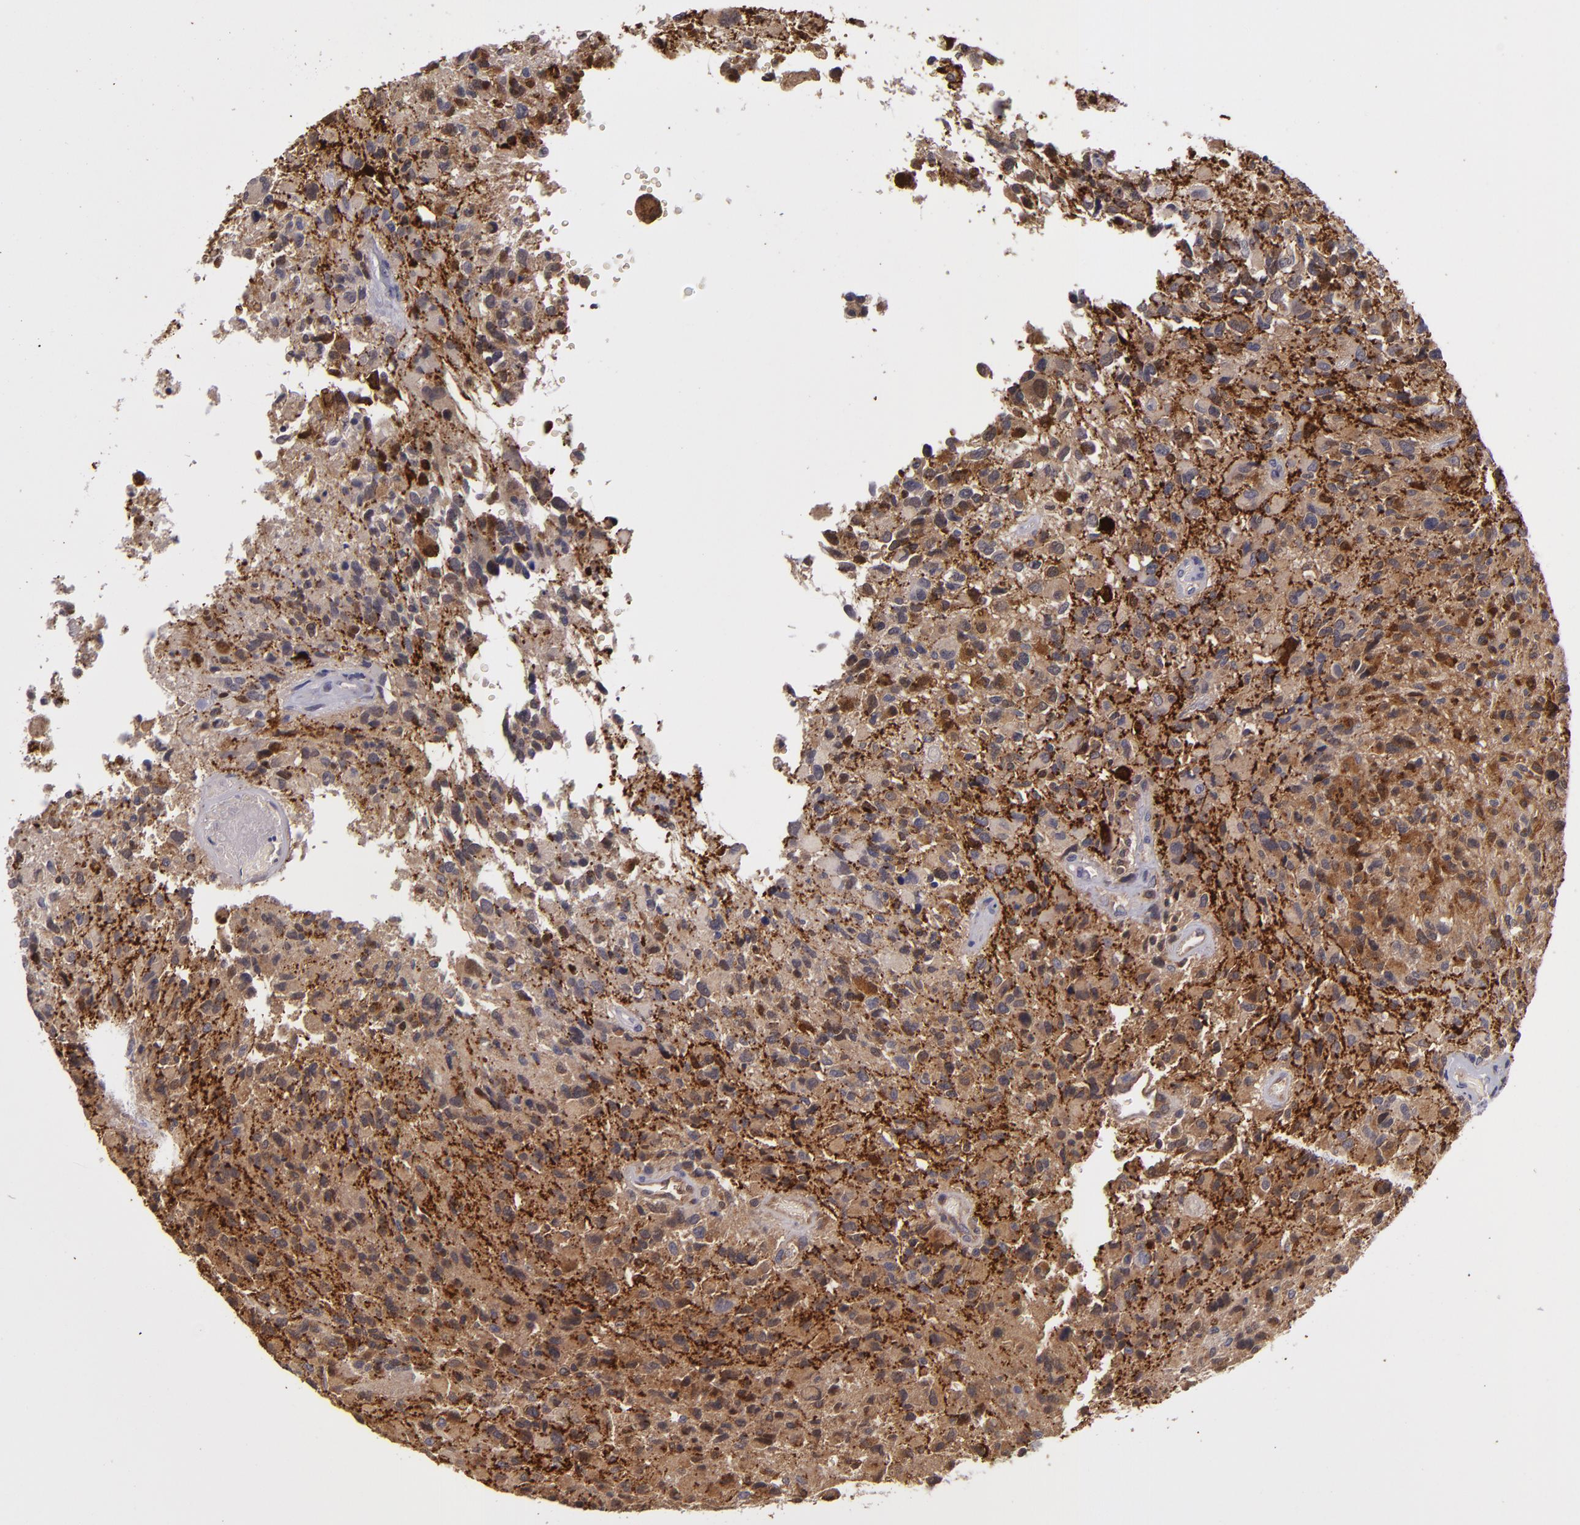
{"staining": {"intensity": "moderate", "quantity": "25%-75%", "location": "cytoplasmic/membranous"}, "tissue": "glioma", "cell_type": "Tumor cells", "image_type": "cancer", "snomed": [{"axis": "morphology", "description": "Glioma, malignant, High grade"}, {"axis": "topography", "description": "Brain"}], "caption": "Tumor cells demonstrate moderate cytoplasmic/membranous staining in about 25%-75% of cells in malignant glioma (high-grade).", "gene": "SNCB", "patient": {"sex": "male", "age": 69}}